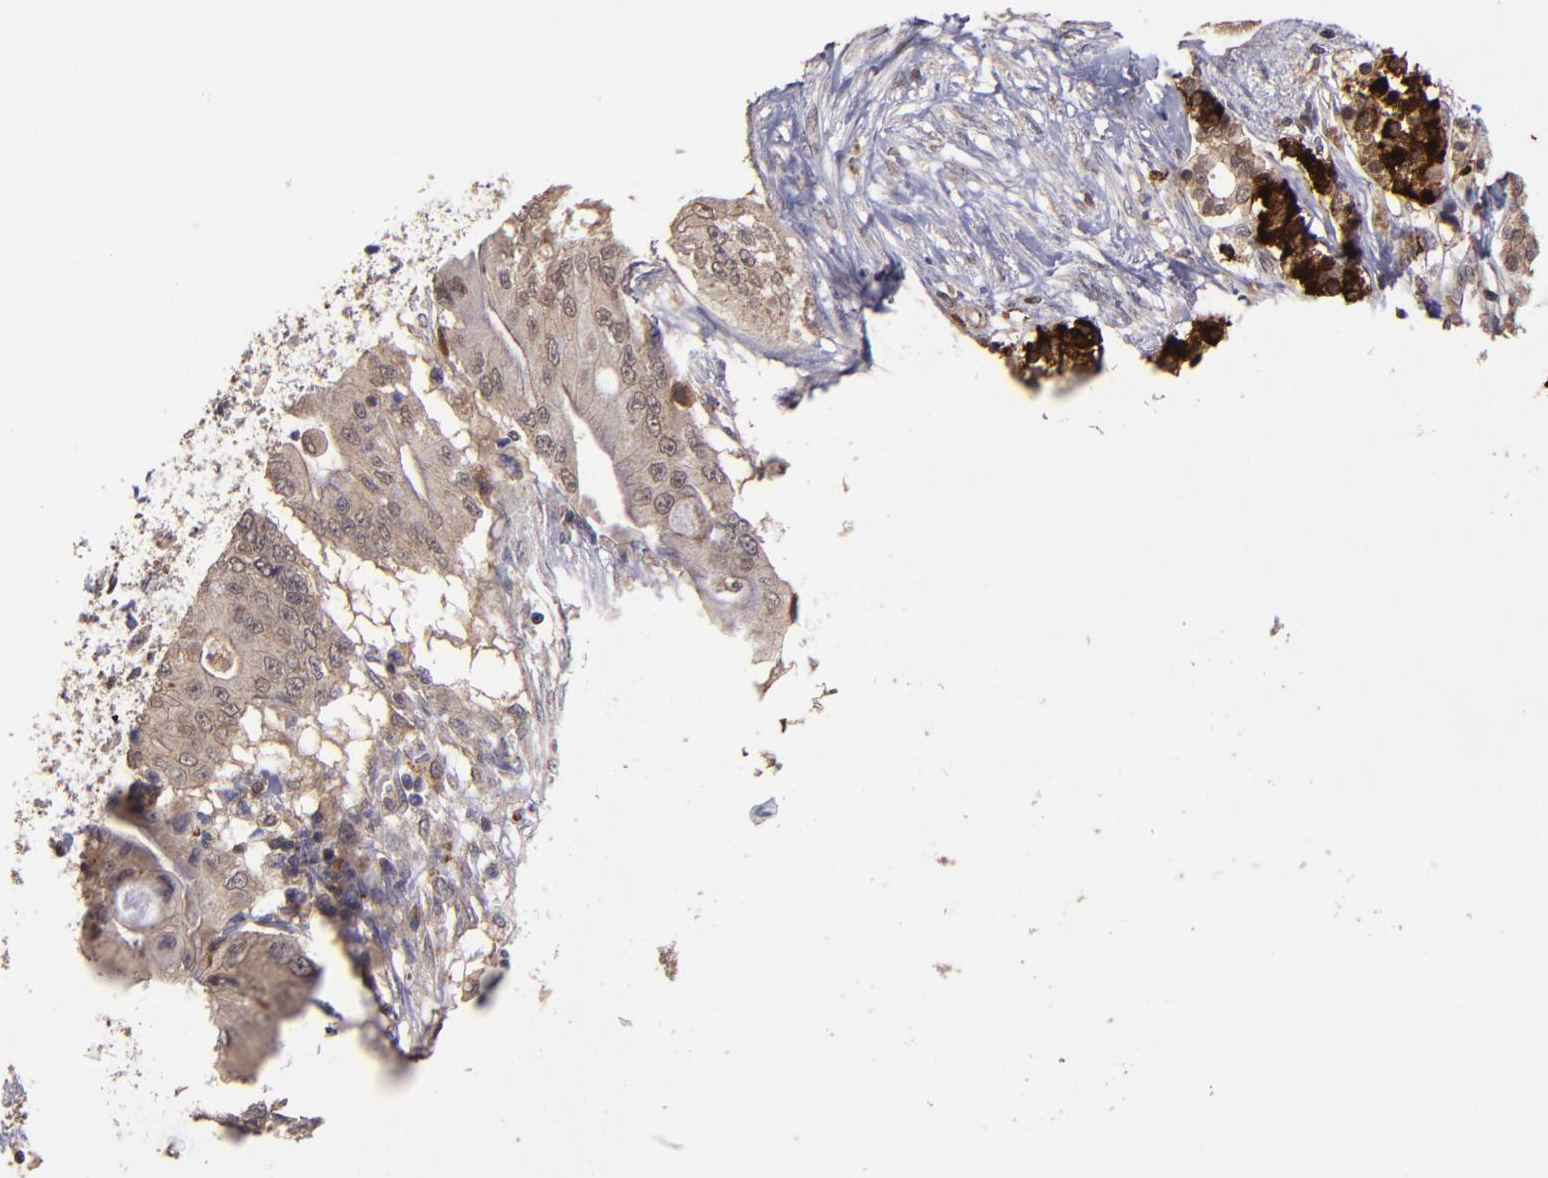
{"staining": {"intensity": "weak", "quantity": ">75%", "location": "cytoplasmic/membranous,nuclear"}, "tissue": "pancreatic cancer", "cell_type": "Tumor cells", "image_type": "cancer", "snomed": [{"axis": "morphology", "description": "Adenocarcinoma, NOS"}, {"axis": "topography", "description": "Pancreas"}], "caption": "This is an image of IHC staining of pancreatic cancer (adenocarcinoma), which shows weak staining in the cytoplasmic/membranous and nuclear of tumor cells.", "gene": "SIPA1L1", "patient": {"sex": "male", "age": 62}}